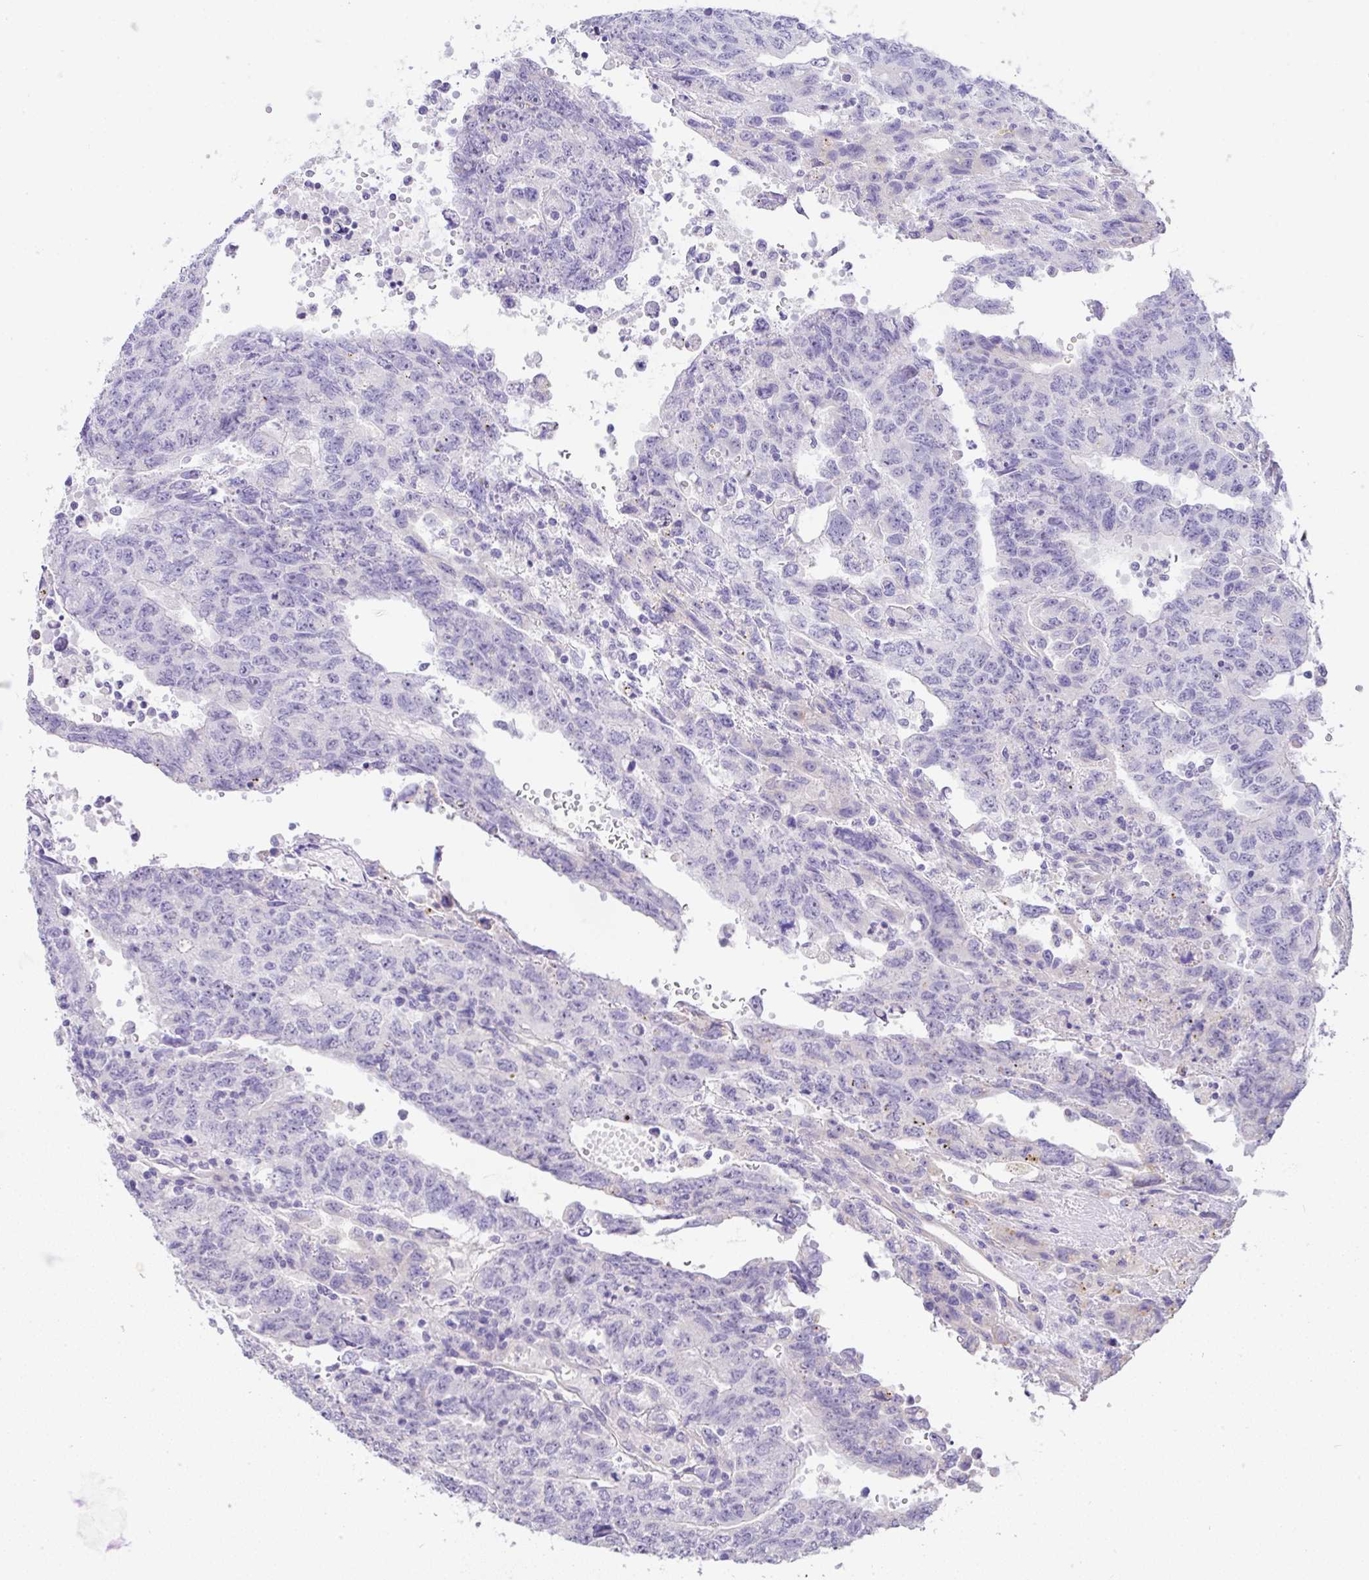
{"staining": {"intensity": "negative", "quantity": "none", "location": "none"}, "tissue": "testis cancer", "cell_type": "Tumor cells", "image_type": "cancer", "snomed": [{"axis": "morphology", "description": "Carcinoma, Embryonal, NOS"}, {"axis": "topography", "description": "Testis"}], "caption": "IHC of human testis cancer (embryonal carcinoma) exhibits no positivity in tumor cells.", "gene": "EPN3", "patient": {"sex": "male", "age": 34}}